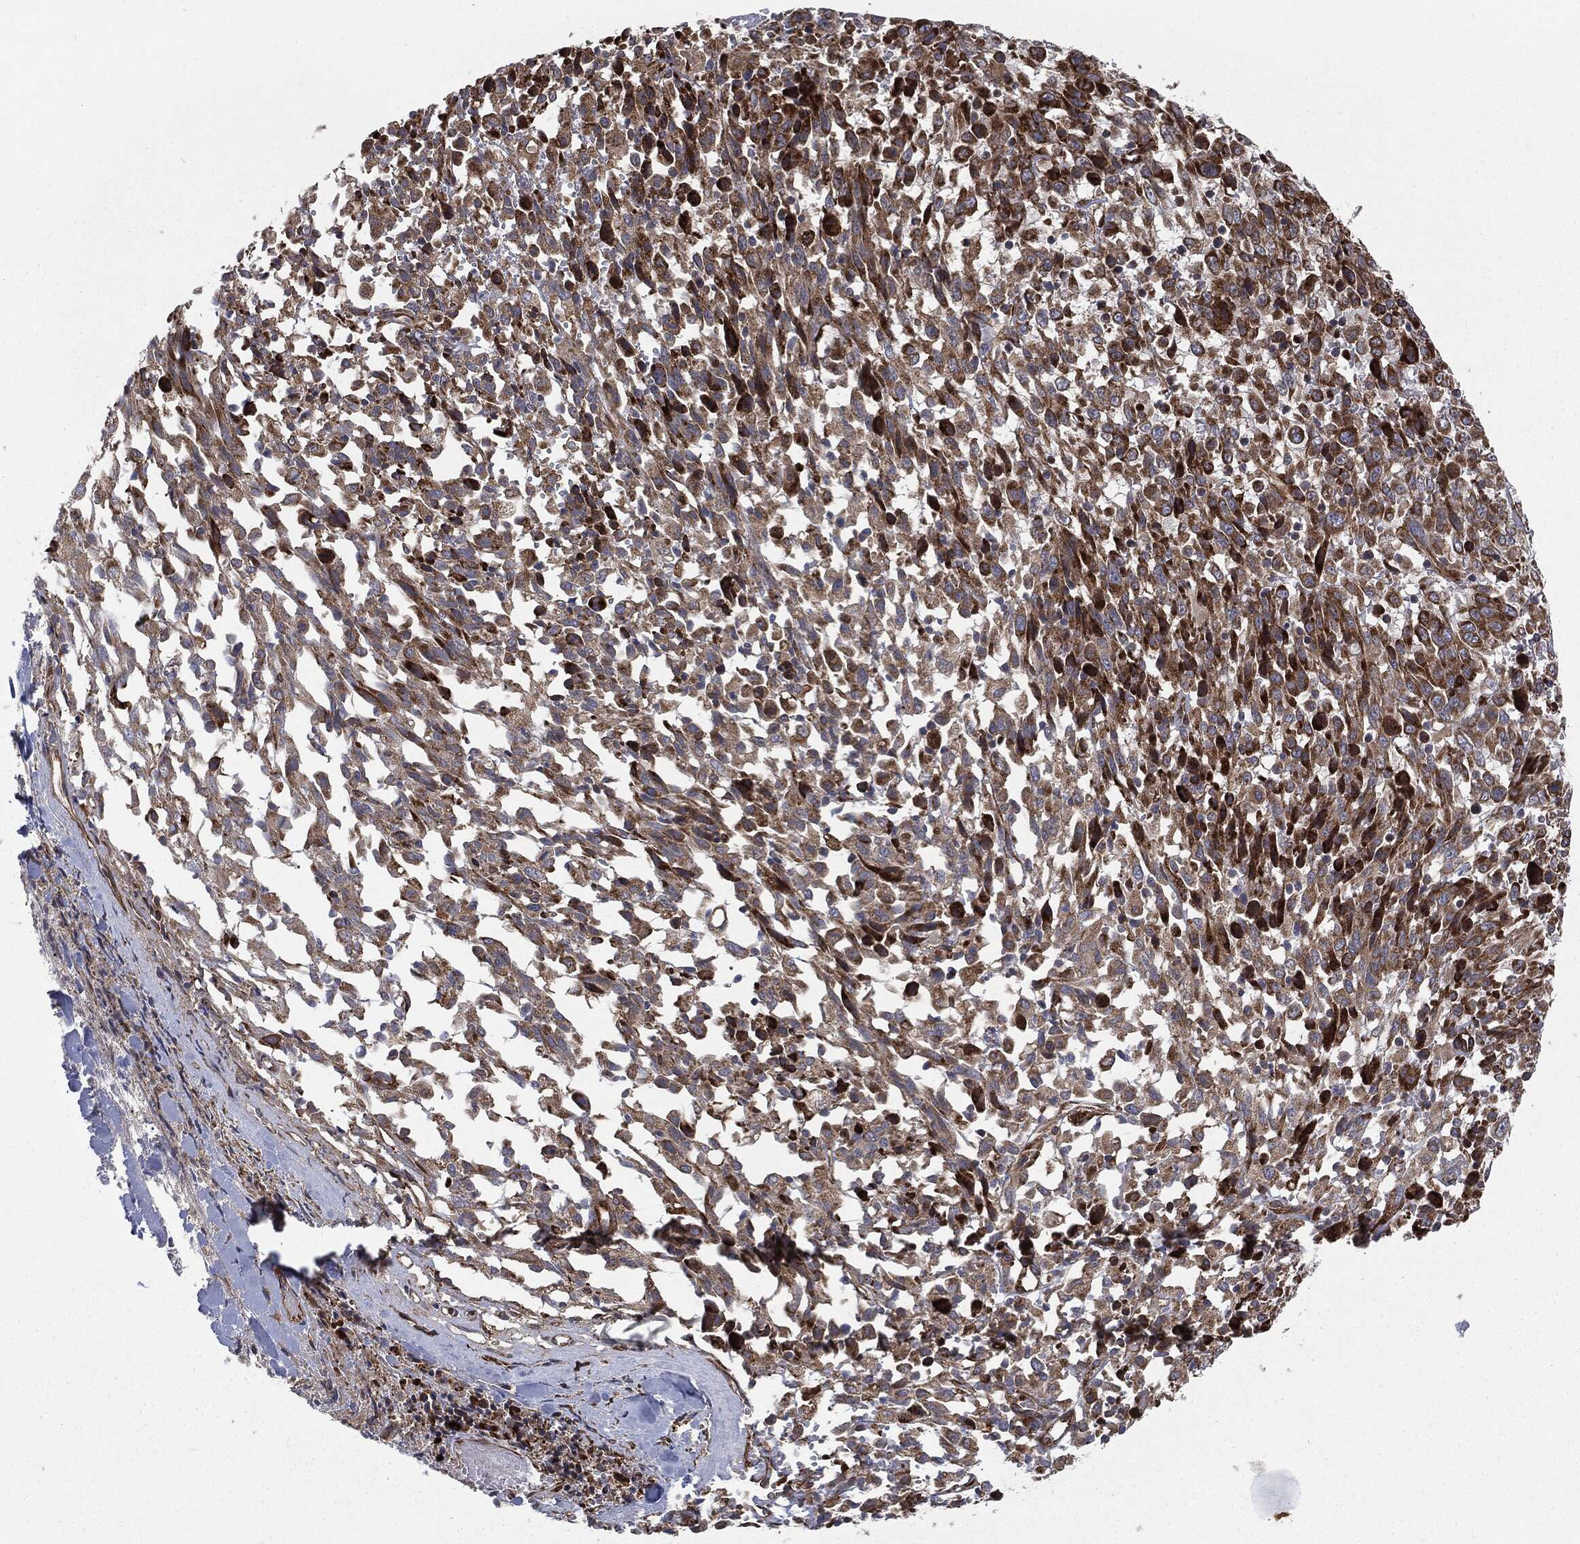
{"staining": {"intensity": "strong", "quantity": ">75%", "location": "cytoplasmic/membranous"}, "tissue": "melanoma", "cell_type": "Tumor cells", "image_type": "cancer", "snomed": [{"axis": "morphology", "description": "Malignant melanoma, NOS"}, {"axis": "topography", "description": "Skin"}], "caption": "Immunohistochemical staining of human melanoma exhibits high levels of strong cytoplasmic/membranous positivity in approximately >75% of tumor cells. (Brightfield microscopy of DAB IHC at high magnification).", "gene": "CYLD", "patient": {"sex": "female", "age": 91}}